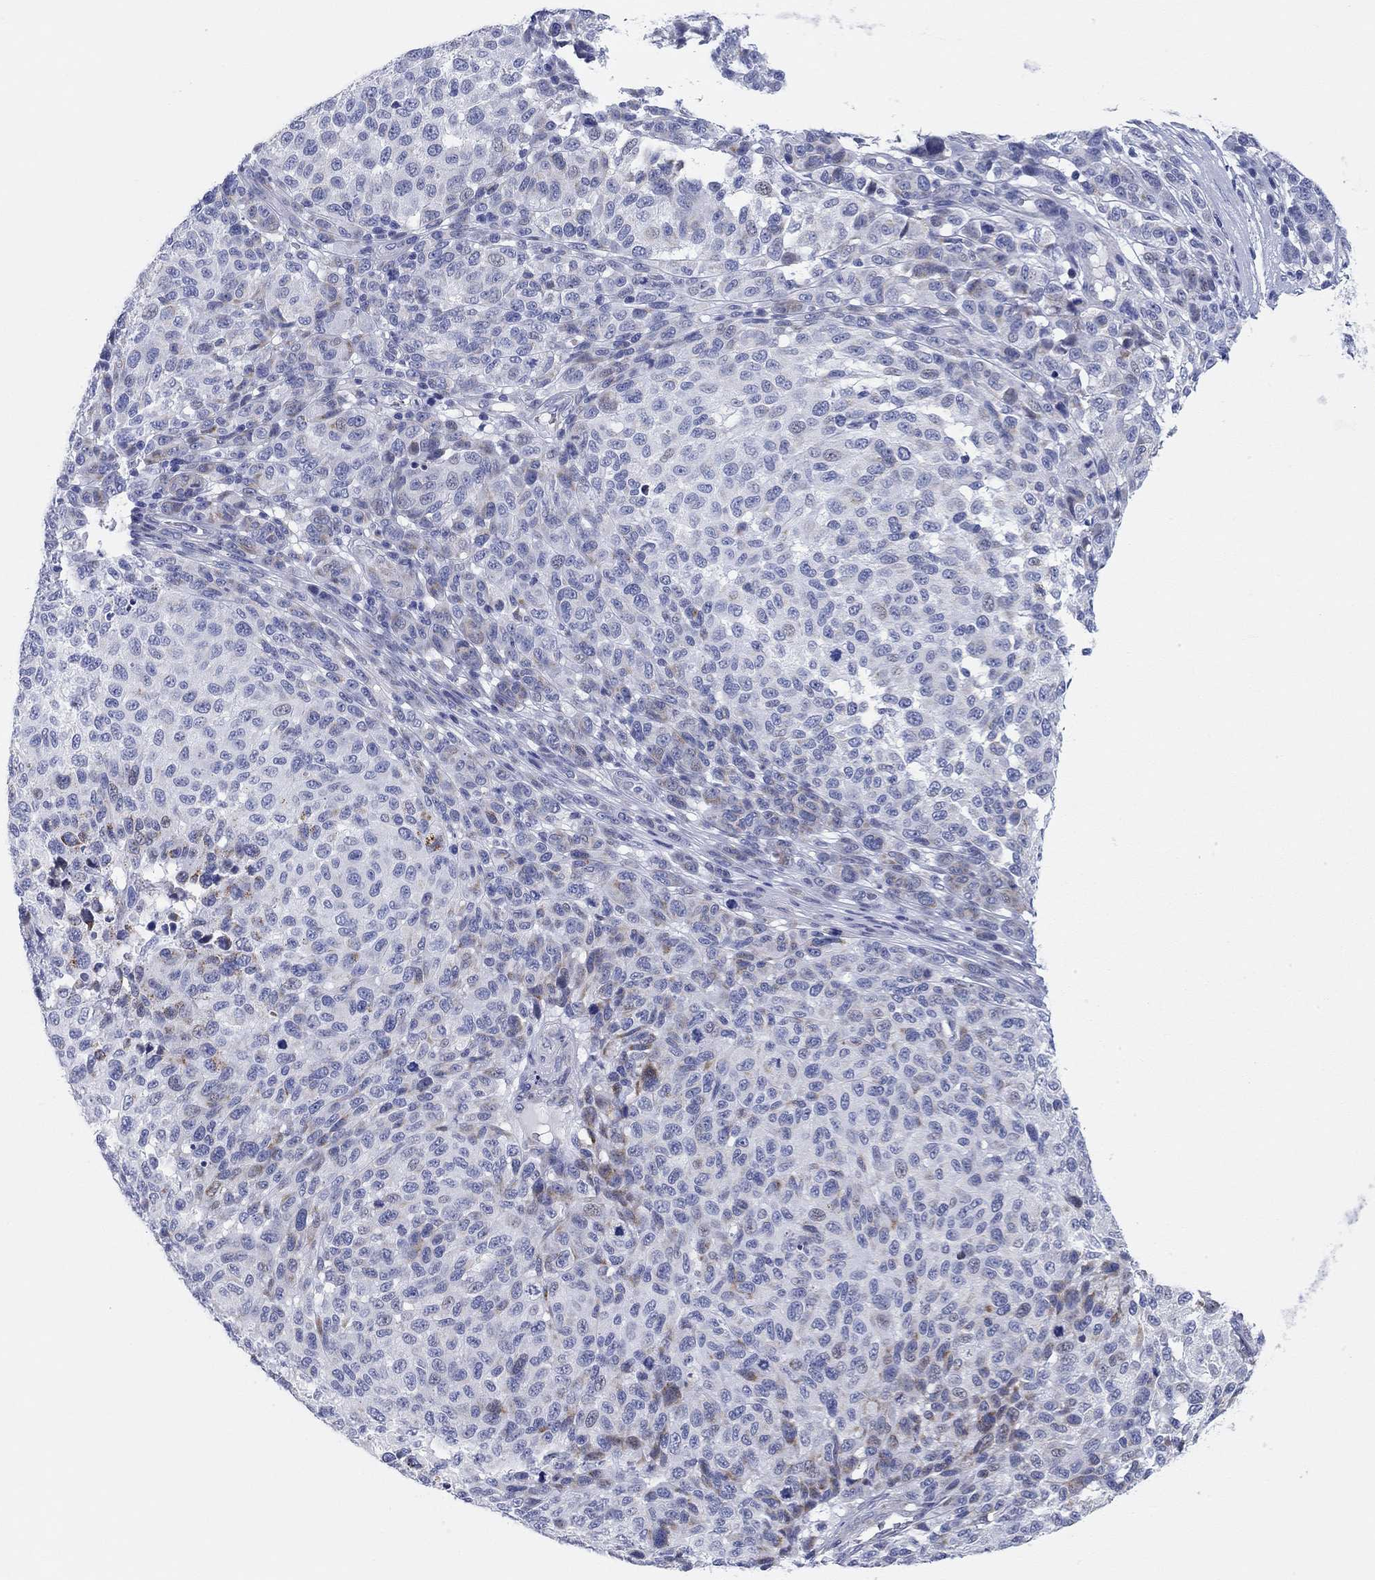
{"staining": {"intensity": "weak", "quantity": "<25%", "location": "cytoplasmic/membranous"}, "tissue": "melanoma", "cell_type": "Tumor cells", "image_type": "cancer", "snomed": [{"axis": "morphology", "description": "Malignant melanoma, NOS"}, {"axis": "topography", "description": "Skin"}], "caption": "Tumor cells are negative for protein expression in human melanoma. The staining is performed using DAB brown chromogen with nuclei counter-stained in using hematoxylin.", "gene": "CHI3L2", "patient": {"sex": "male", "age": 59}}